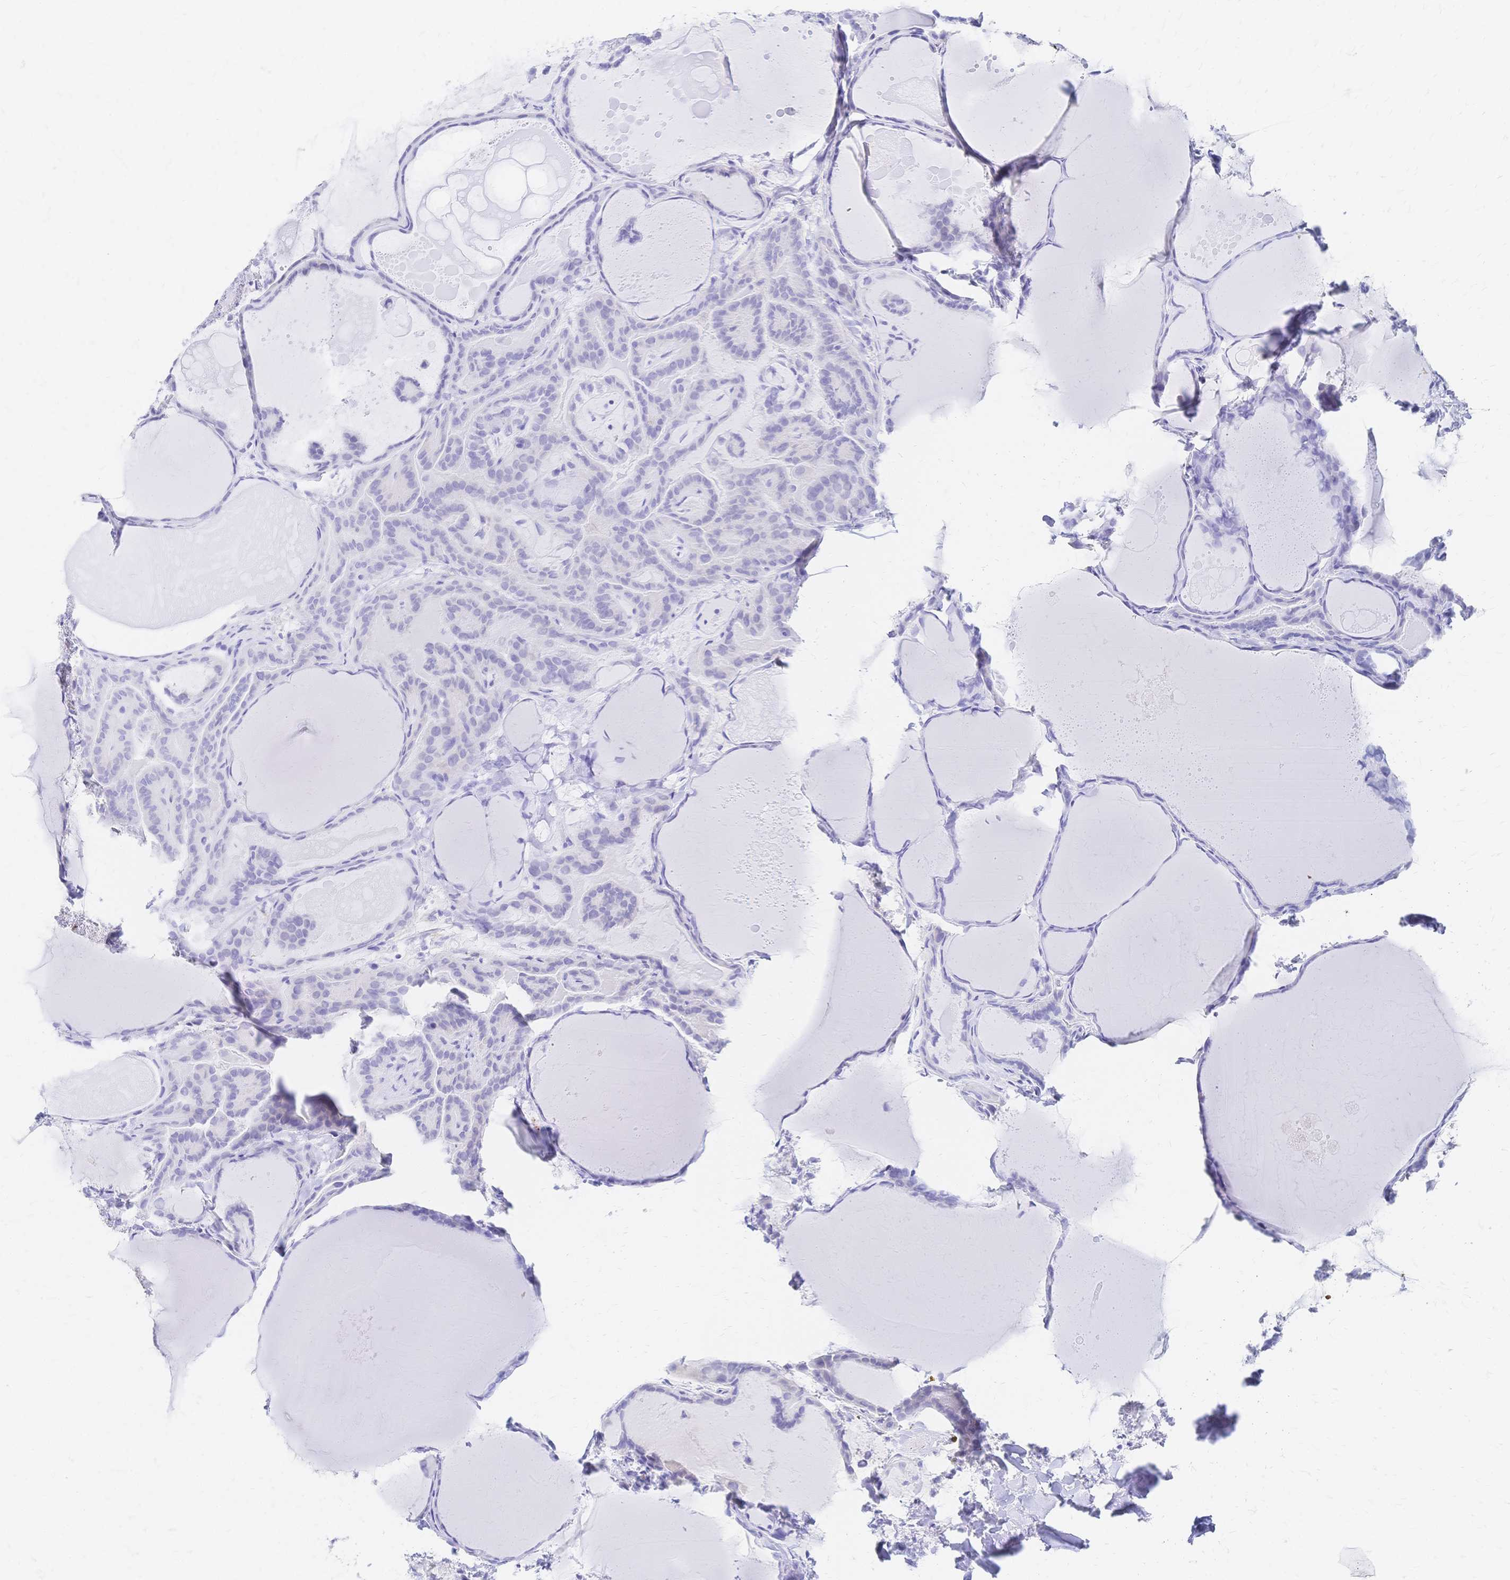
{"staining": {"intensity": "negative", "quantity": "none", "location": "none"}, "tissue": "thyroid cancer", "cell_type": "Tumor cells", "image_type": "cancer", "snomed": [{"axis": "morphology", "description": "Papillary adenocarcinoma, NOS"}, {"axis": "topography", "description": "Thyroid gland"}], "caption": "This is a histopathology image of immunohistochemistry staining of papillary adenocarcinoma (thyroid), which shows no staining in tumor cells. (IHC, brightfield microscopy, high magnification).", "gene": "SLC5A1", "patient": {"sex": "female", "age": 46}}